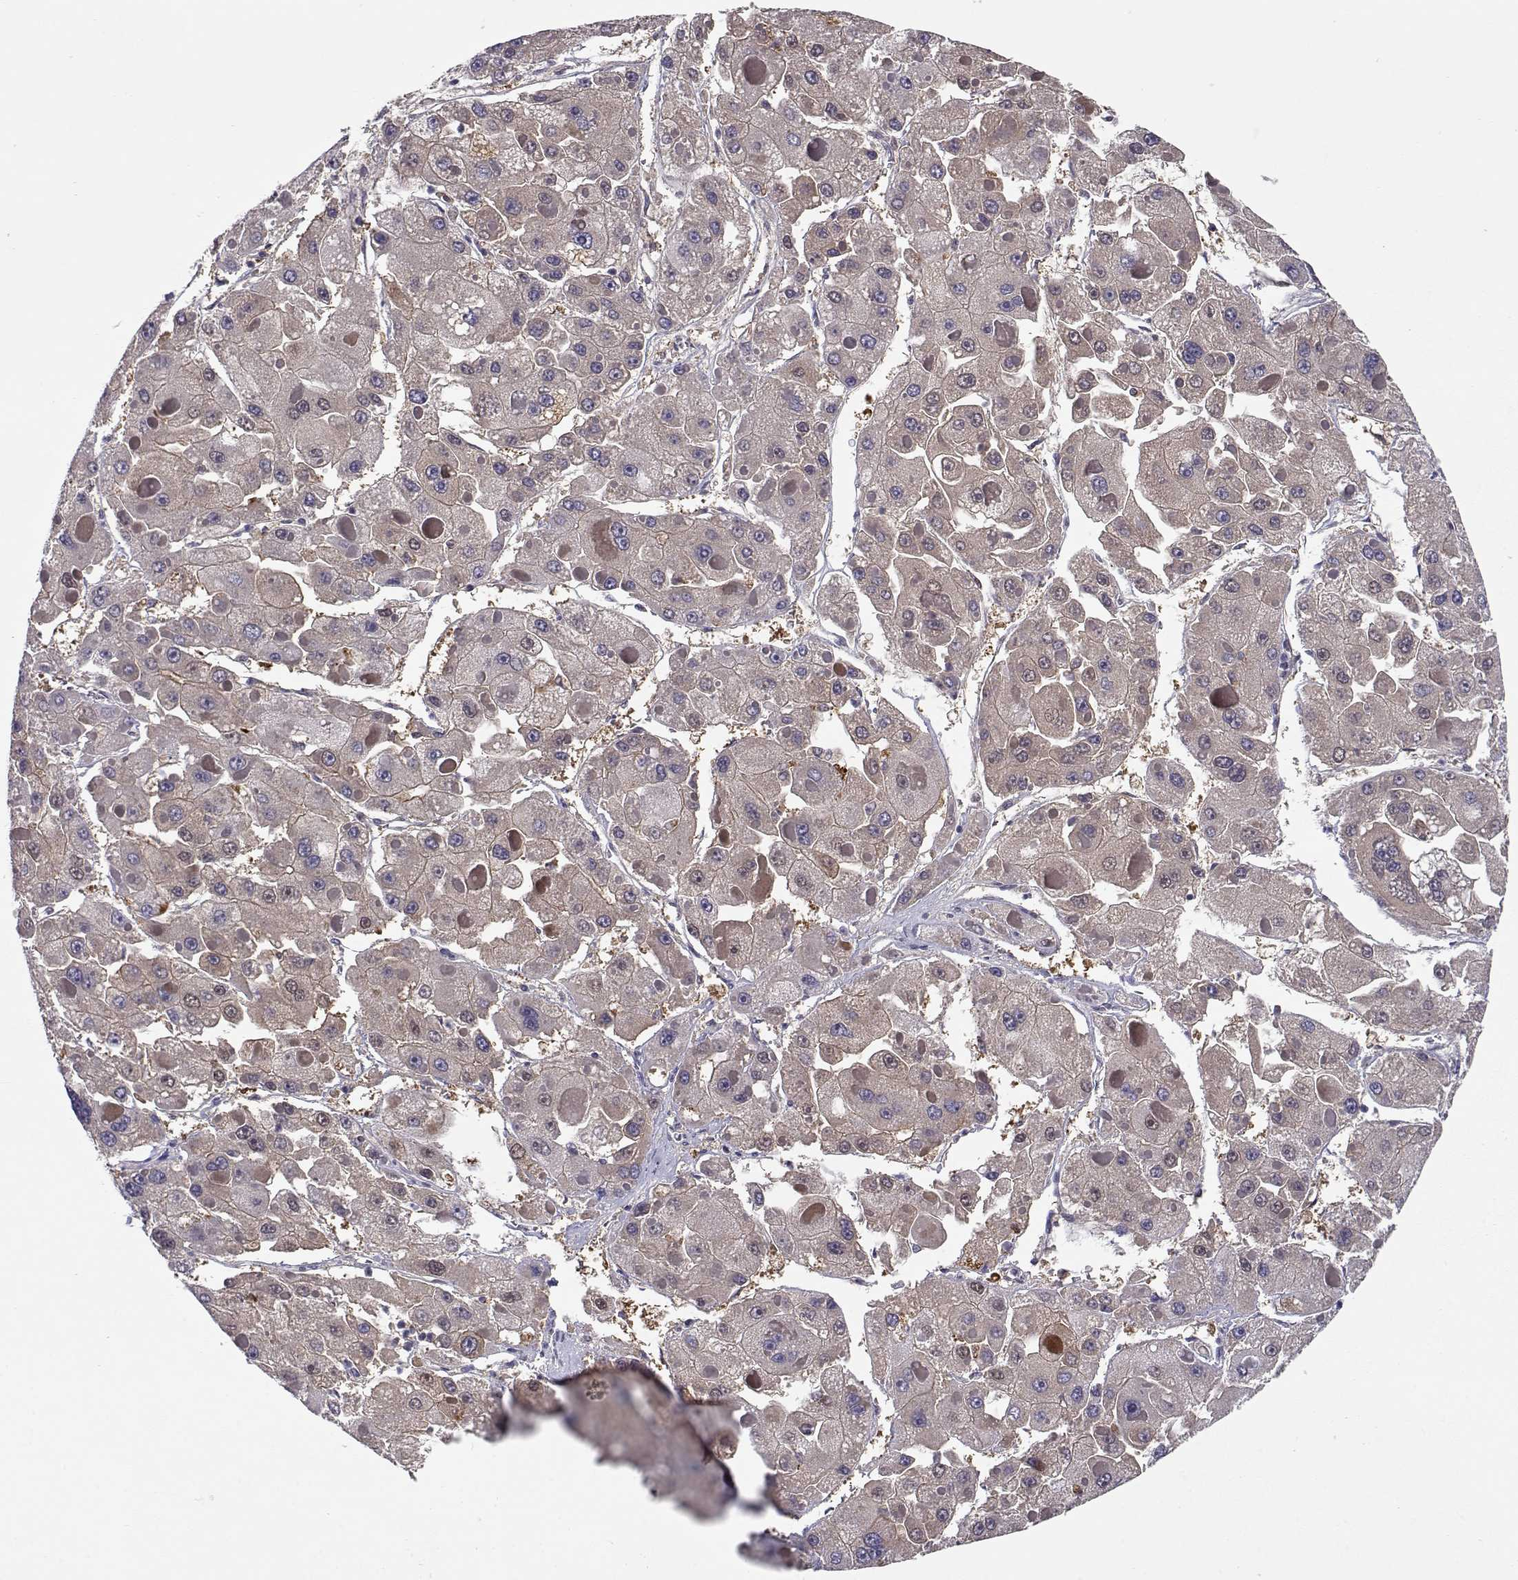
{"staining": {"intensity": "negative", "quantity": "none", "location": "none"}, "tissue": "liver cancer", "cell_type": "Tumor cells", "image_type": "cancer", "snomed": [{"axis": "morphology", "description": "Carcinoma, Hepatocellular, NOS"}, {"axis": "topography", "description": "Liver"}], "caption": "Immunohistochemistry (IHC) of liver hepatocellular carcinoma exhibits no staining in tumor cells. Brightfield microscopy of immunohistochemistry (IHC) stained with DAB (brown) and hematoxylin (blue), captured at high magnification.", "gene": "NPVF", "patient": {"sex": "female", "age": 73}}